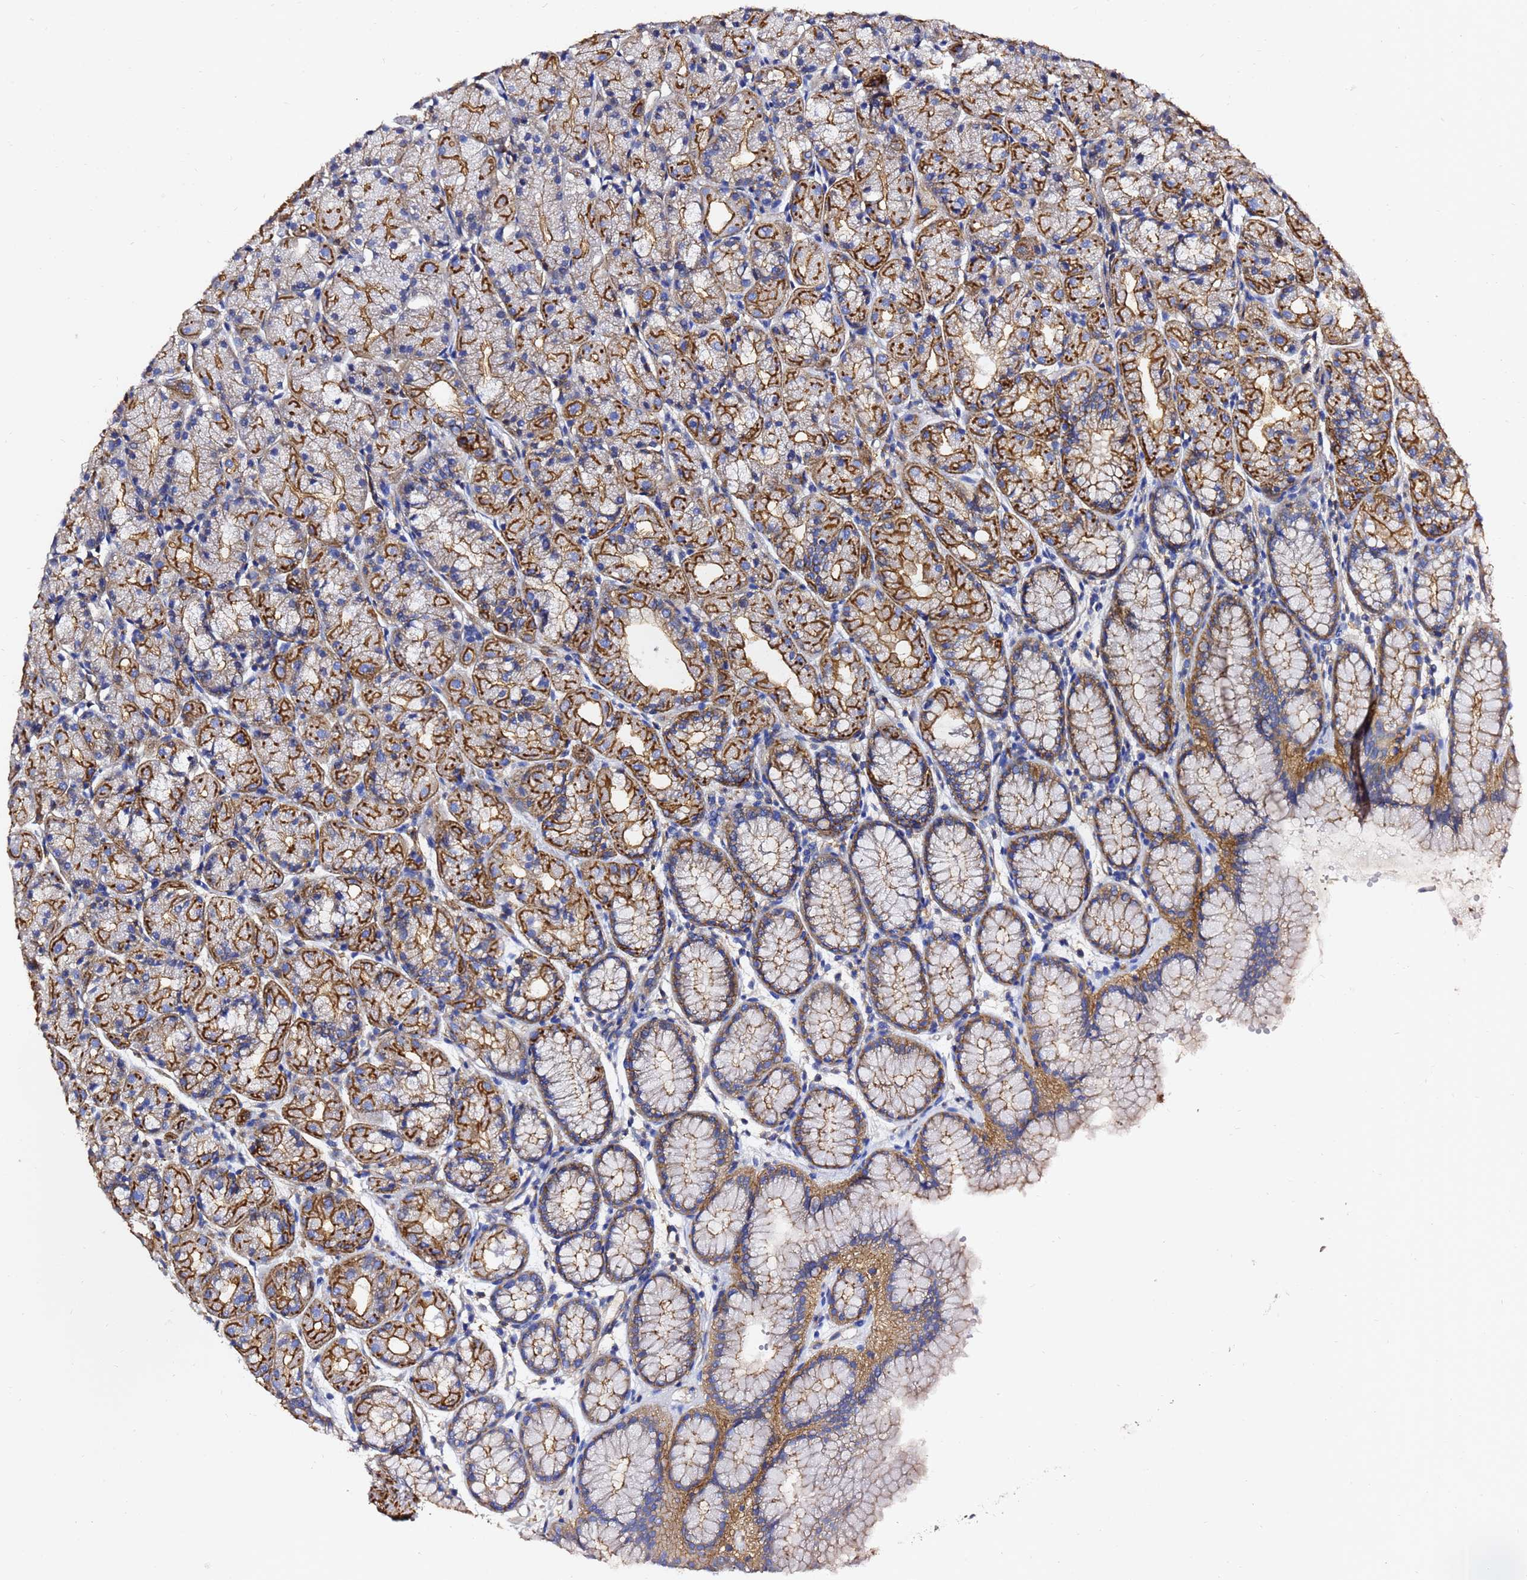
{"staining": {"intensity": "strong", "quantity": "25%-75%", "location": "cytoplasmic/membranous"}, "tissue": "stomach", "cell_type": "Glandular cells", "image_type": "normal", "snomed": [{"axis": "morphology", "description": "Normal tissue, NOS"}, {"axis": "topography", "description": "Stomach, upper"}], "caption": "Immunohistochemistry of benign stomach displays high levels of strong cytoplasmic/membranous expression in about 25%-75% of glandular cells. (DAB IHC, brown staining for protein, blue staining for nuclei).", "gene": "ACTA1", "patient": {"sex": "male", "age": 47}}